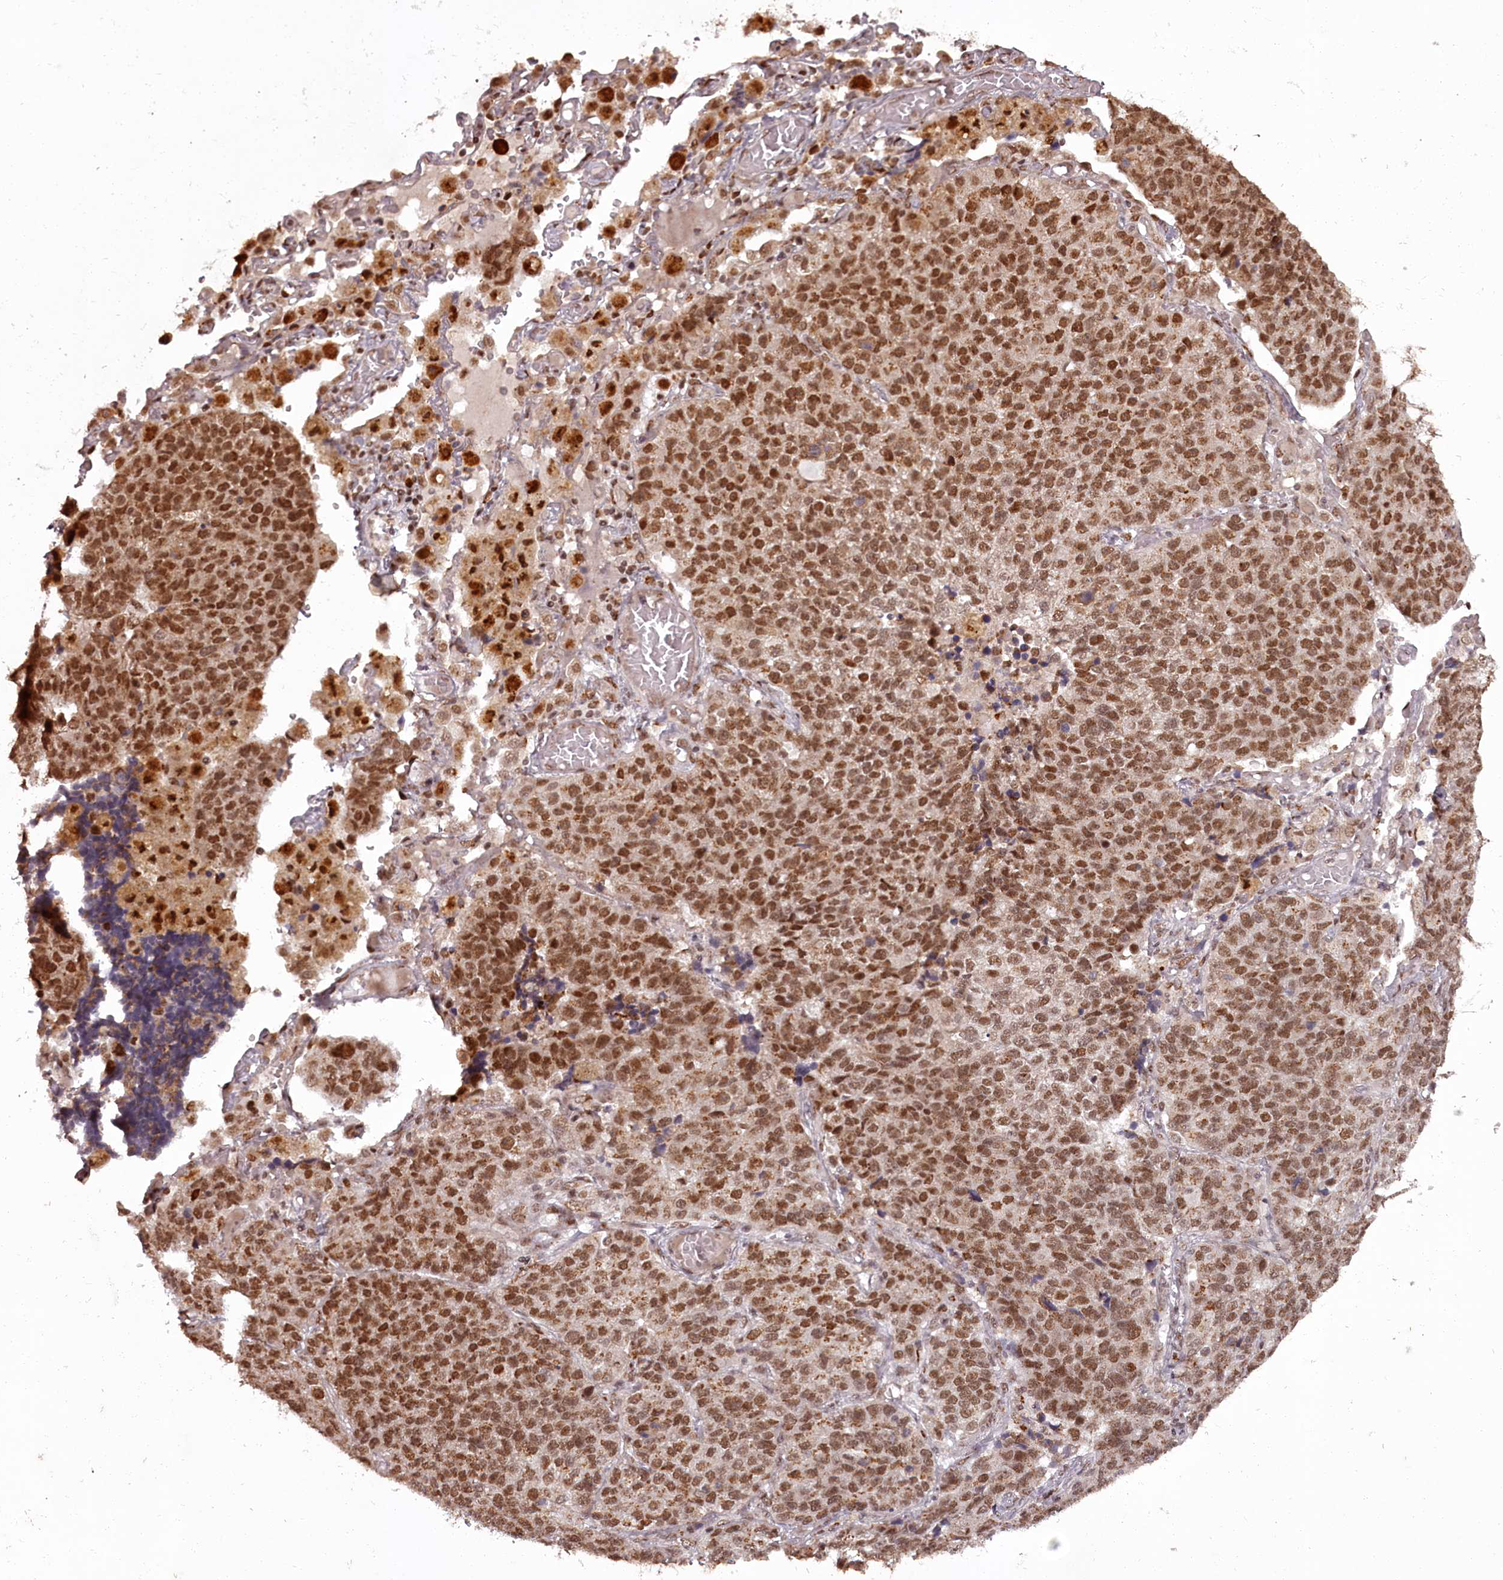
{"staining": {"intensity": "moderate", "quantity": ">75%", "location": "nuclear"}, "tissue": "lung cancer", "cell_type": "Tumor cells", "image_type": "cancer", "snomed": [{"axis": "morphology", "description": "Adenocarcinoma, NOS"}, {"axis": "topography", "description": "Lung"}], "caption": "Brown immunohistochemical staining in human lung adenocarcinoma shows moderate nuclear expression in approximately >75% of tumor cells. (Brightfield microscopy of DAB IHC at high magnification).", "gene": "CEP83", "patient": {"sex": "male", "age": 49}}